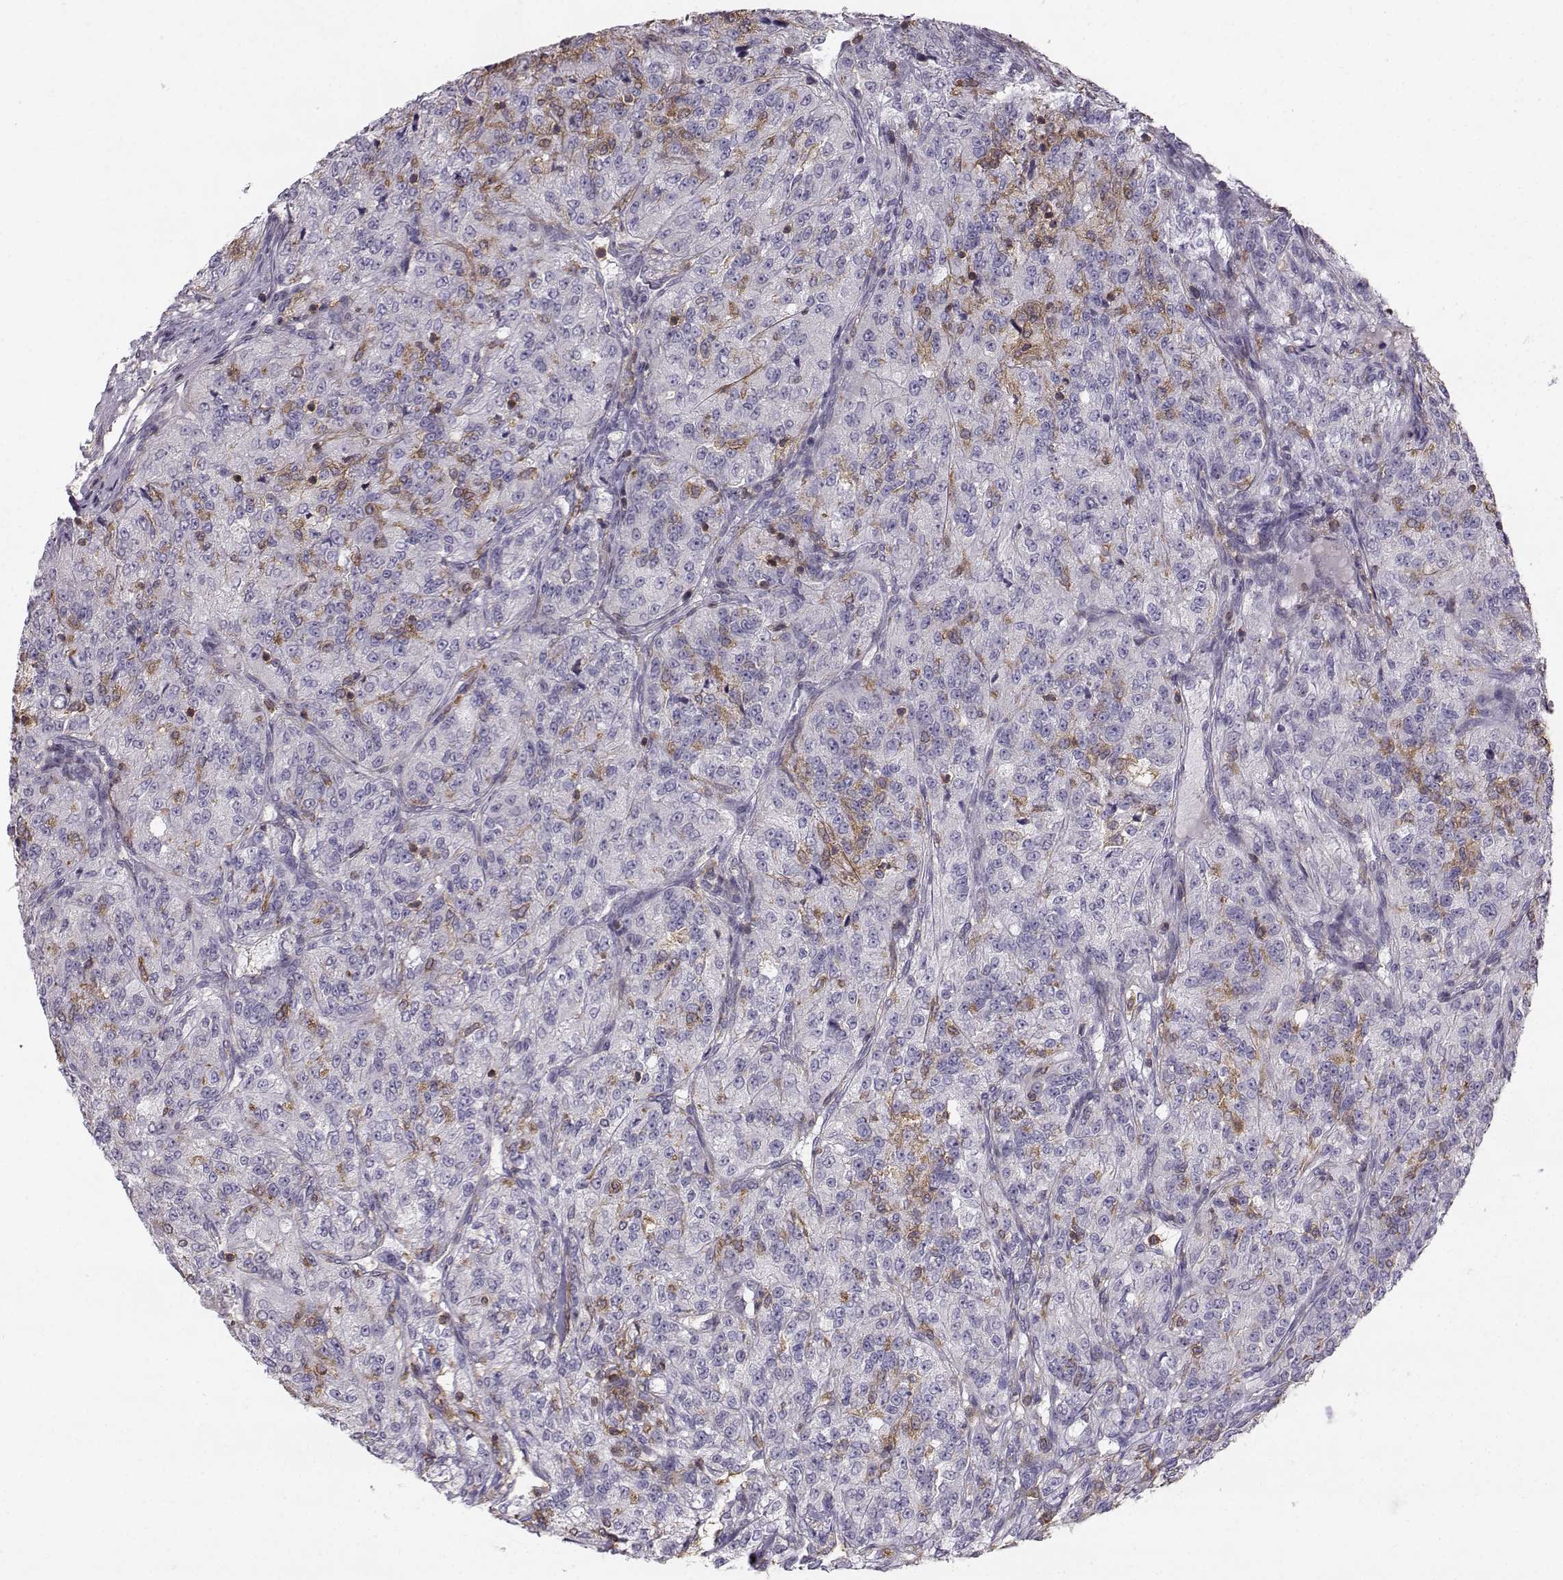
{"staining": {"intensity": "negative", "quantity": "none", "location": "none"}, "tissue": "renal cancer", "cell_type": "Tumor cells", "image_type": "cancer", "snomed": [{"axis": "morphology", "description": "Adenocarcinoma, NOS"}, {"axis": "topography", "description": "Kidney"}], "caption": "The photomicrograph exhibits no staining of tumor cells in renal cancer (adenocarcinoma).", "gene": "ZBTB32", "patient": {"sex": "female", "age": 63}}